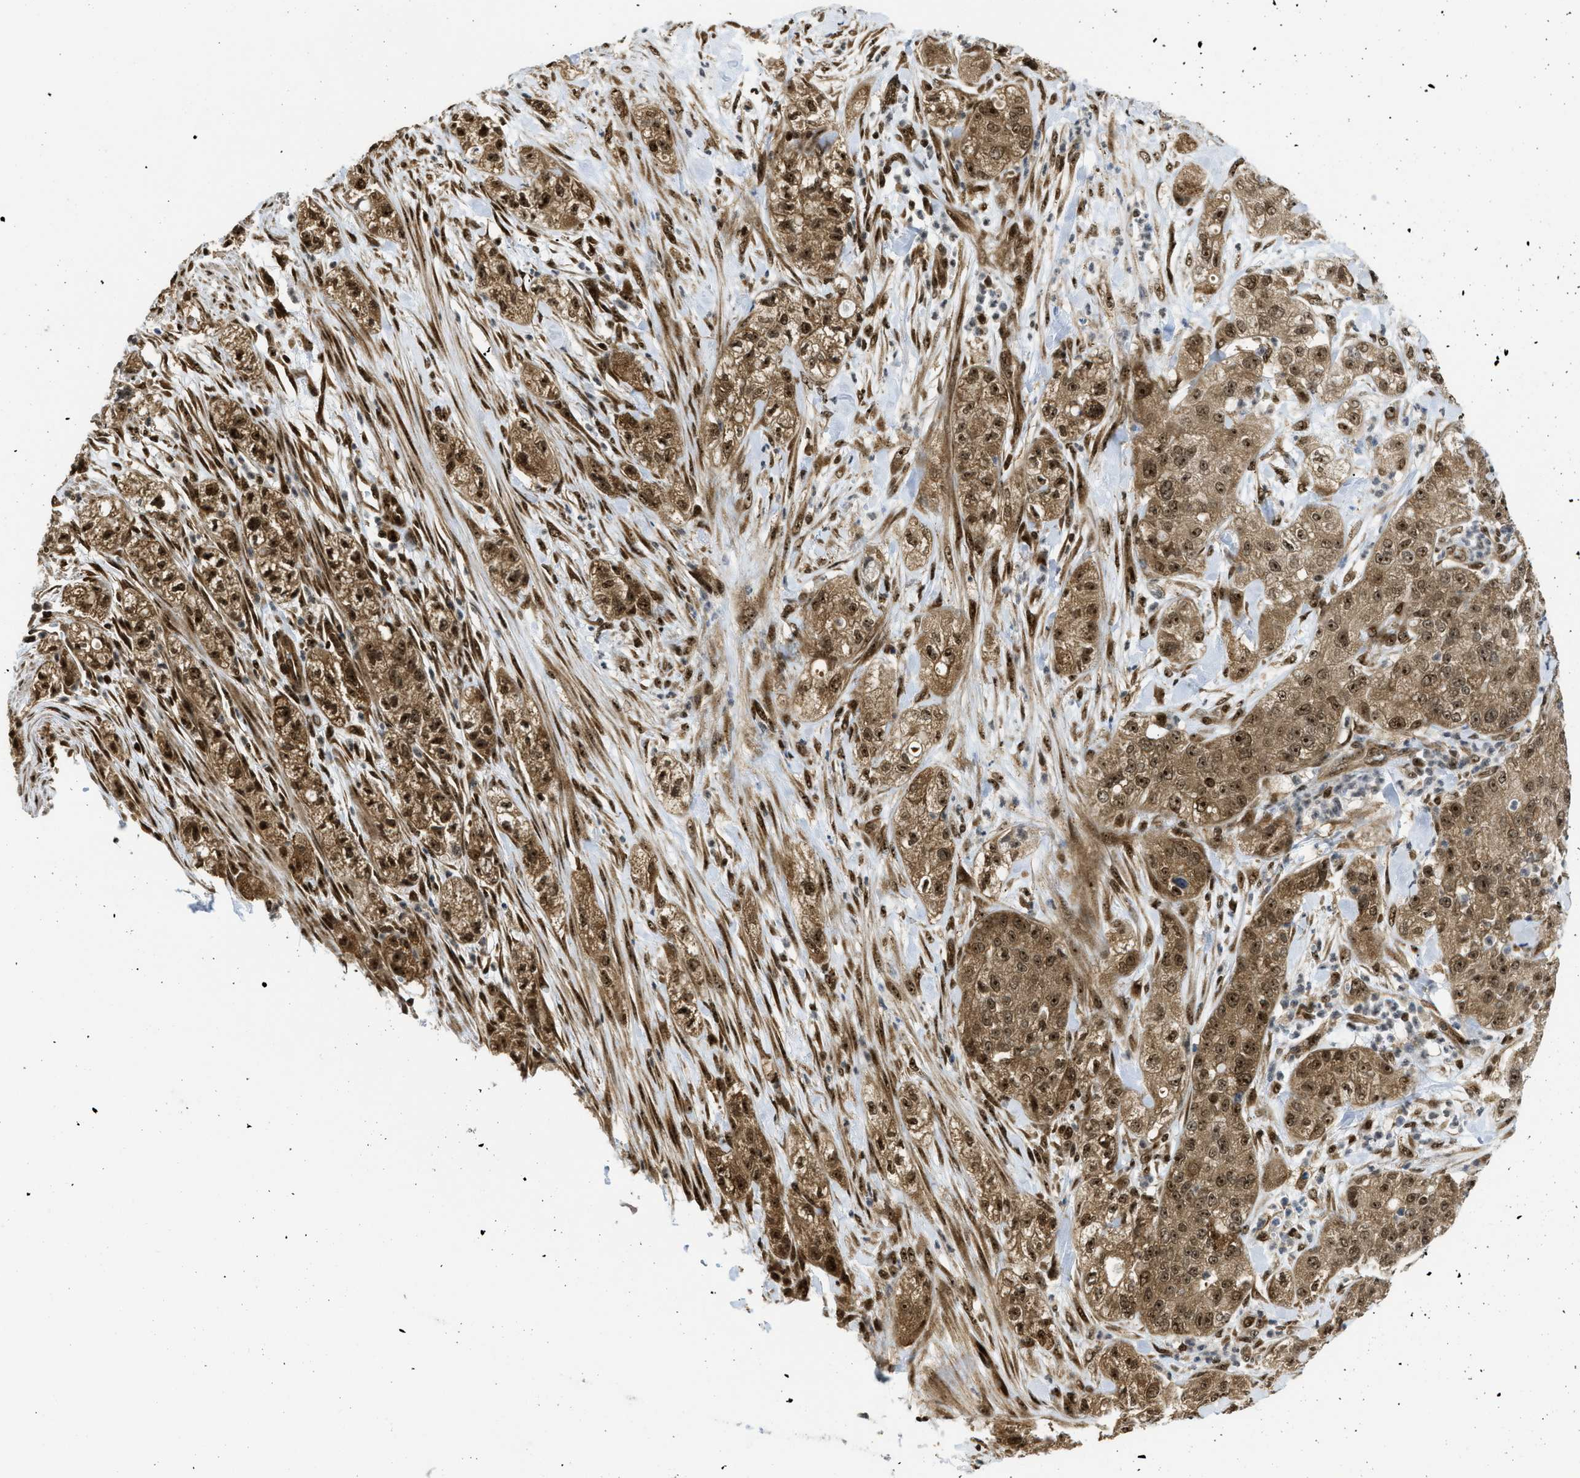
{"staining": {"intensity": "moderate", "quantity": ">75%", "location": "cytoplasmic/membranous,nuclear"}, "tissue": "pancreatic cancer", "cell_type": "Tumor cells", "image_type": "cancer", "snomed": [{"axis": "morphology", "description": "Adenocarcinoma, NOS"}, {"axis": "topography", "description": "Pancreas"}], "caption": "The micrograph shows staining of adenocarcinoma (pancreatic), revealing moderate cytoplasmic/membranous and nuclear protein positivity (brown color) within tumor cells.", "gene": "TACC1", "patient": {"sex": "female", "age": 78}}